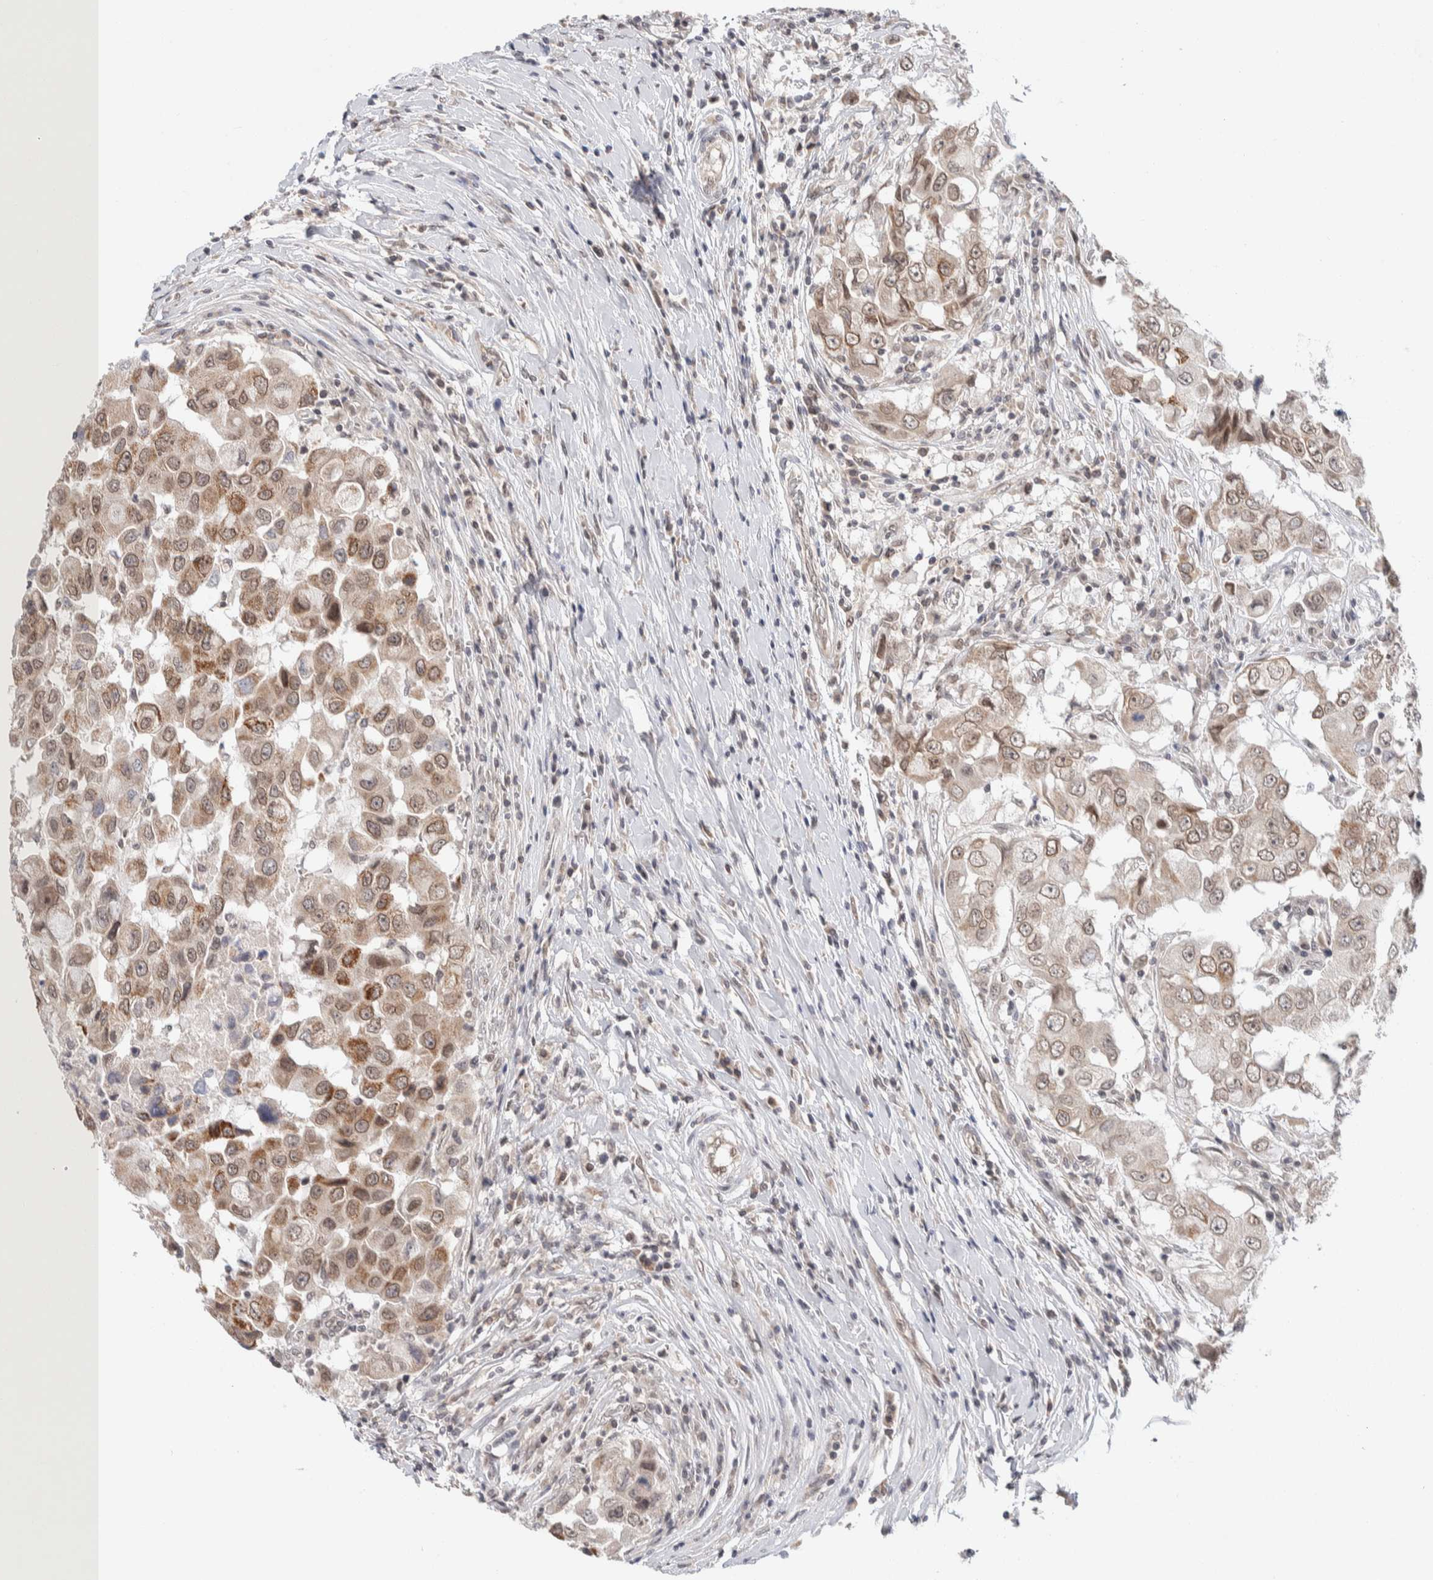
{"staining": {"intensity": "moderate", "quantity": ">75%", "location": "cytoplasmic/membranous,nuclear"}, "tissue": "breast cancer", "cell_type": "Tumor cells", "image_type": "cancer", "snomed": [{"axis": "morphology", "description": "Duct carcinoma"}, {"axis": "topography", "description": "Breast"}], "caption": "High-power microscopy captured an IHC micrograph of breast invasive ductal carcinoma, revealing moderate cytoplasmic/membranous and nuclear staining in about >75% of tumor cells.", "gene": "CRAT", "patient": {"sex": "female", "age": 27}}